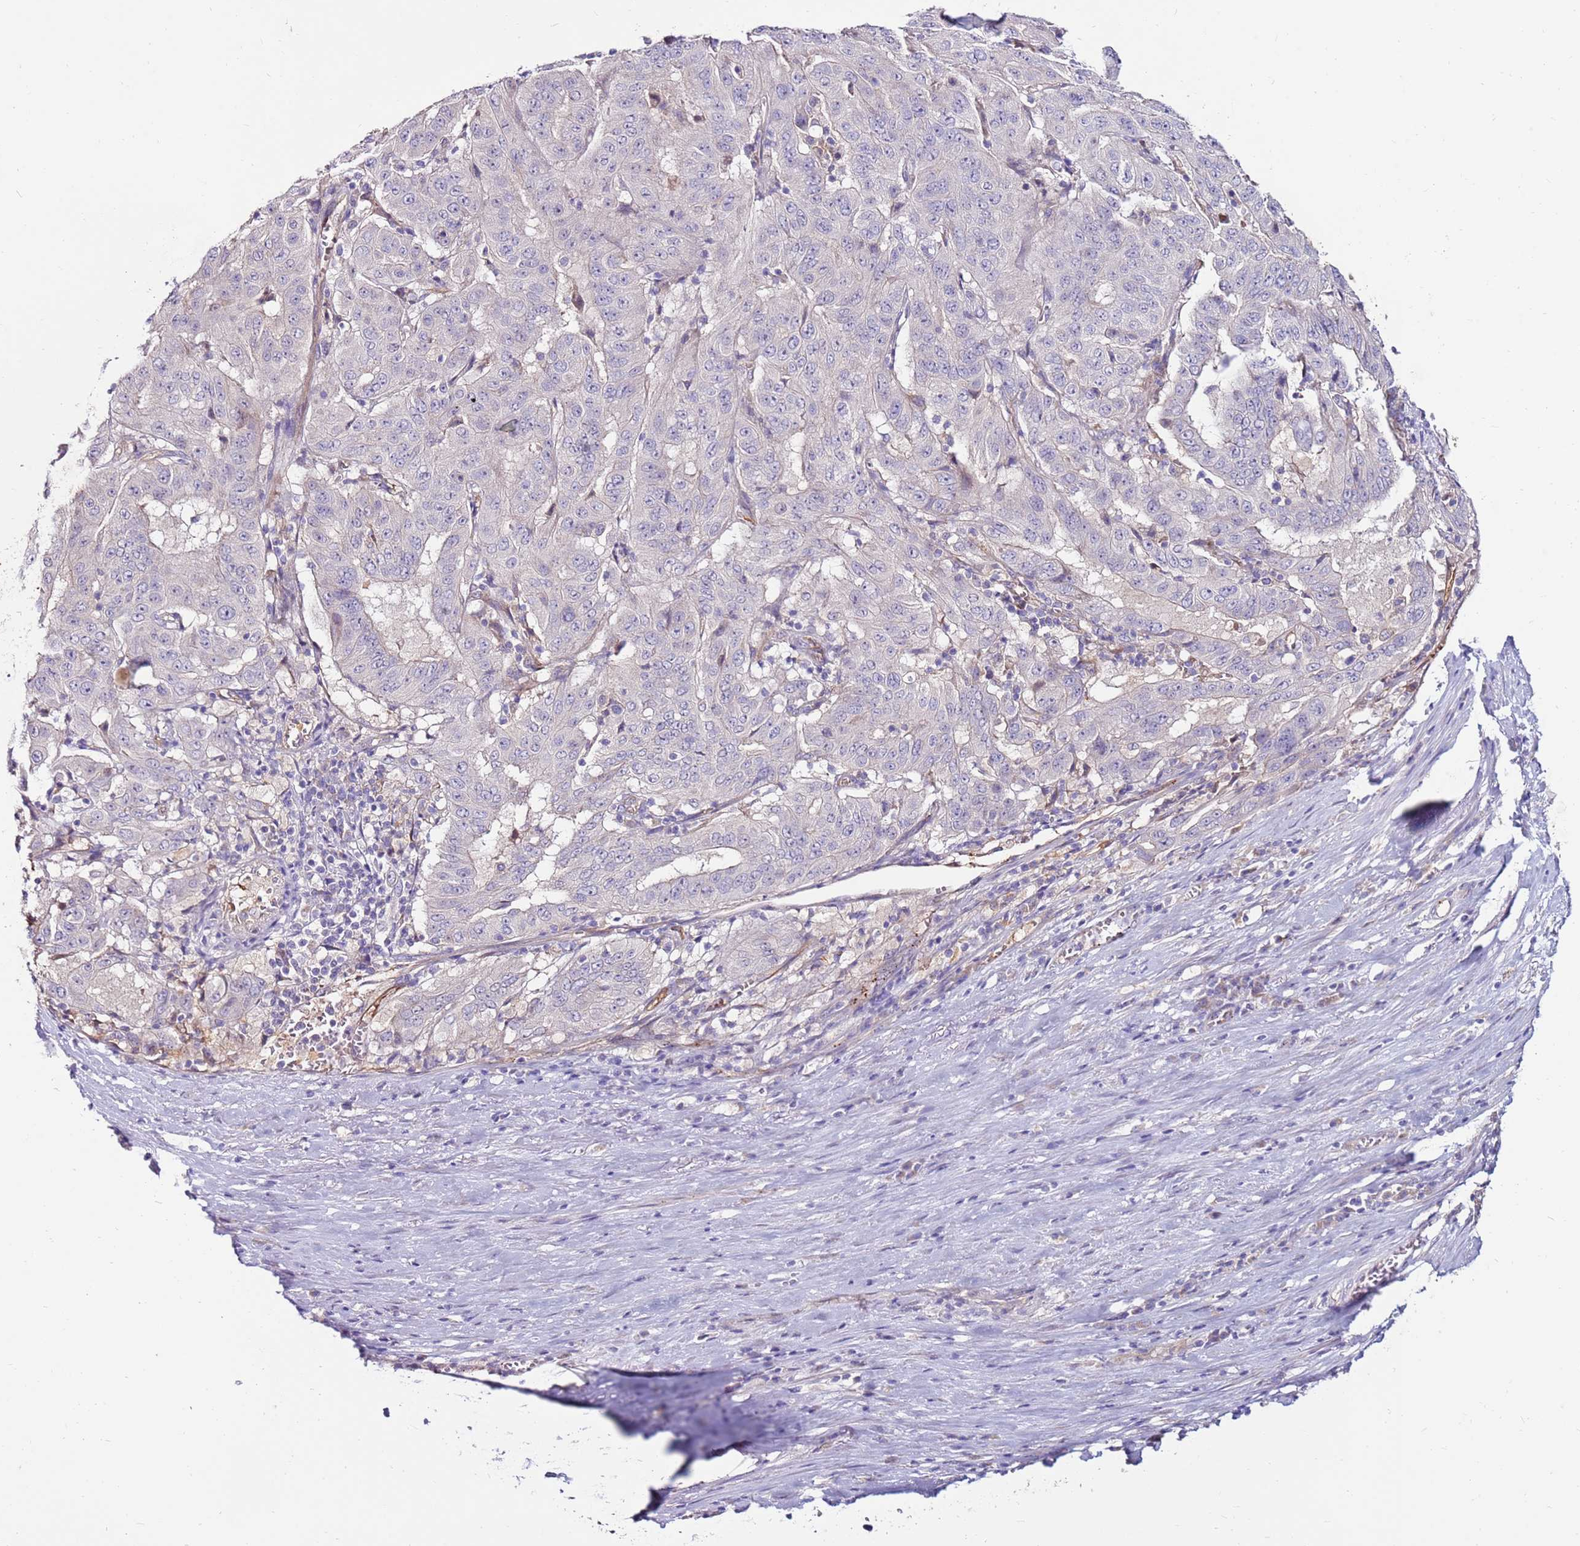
{"staining": {"intensity": "negative", "quantity": "none", "location": "none"}, "tissue": "pancreatic cancer", "cell_type": "Tumor cells", "image_type": "cancer", "snomed": [{"axis": "morphology", "description": "Adenocarcinoma, NOS"}, {"axis": "topography", "description": "Pancreas"}], "caption": "Immunohistochemical staining of human pancreatic adenocarcinoma shows no significant expression in tumor cells.", "gene": "SLC44A4", "patient": {"sex": "male", "age": 63}}